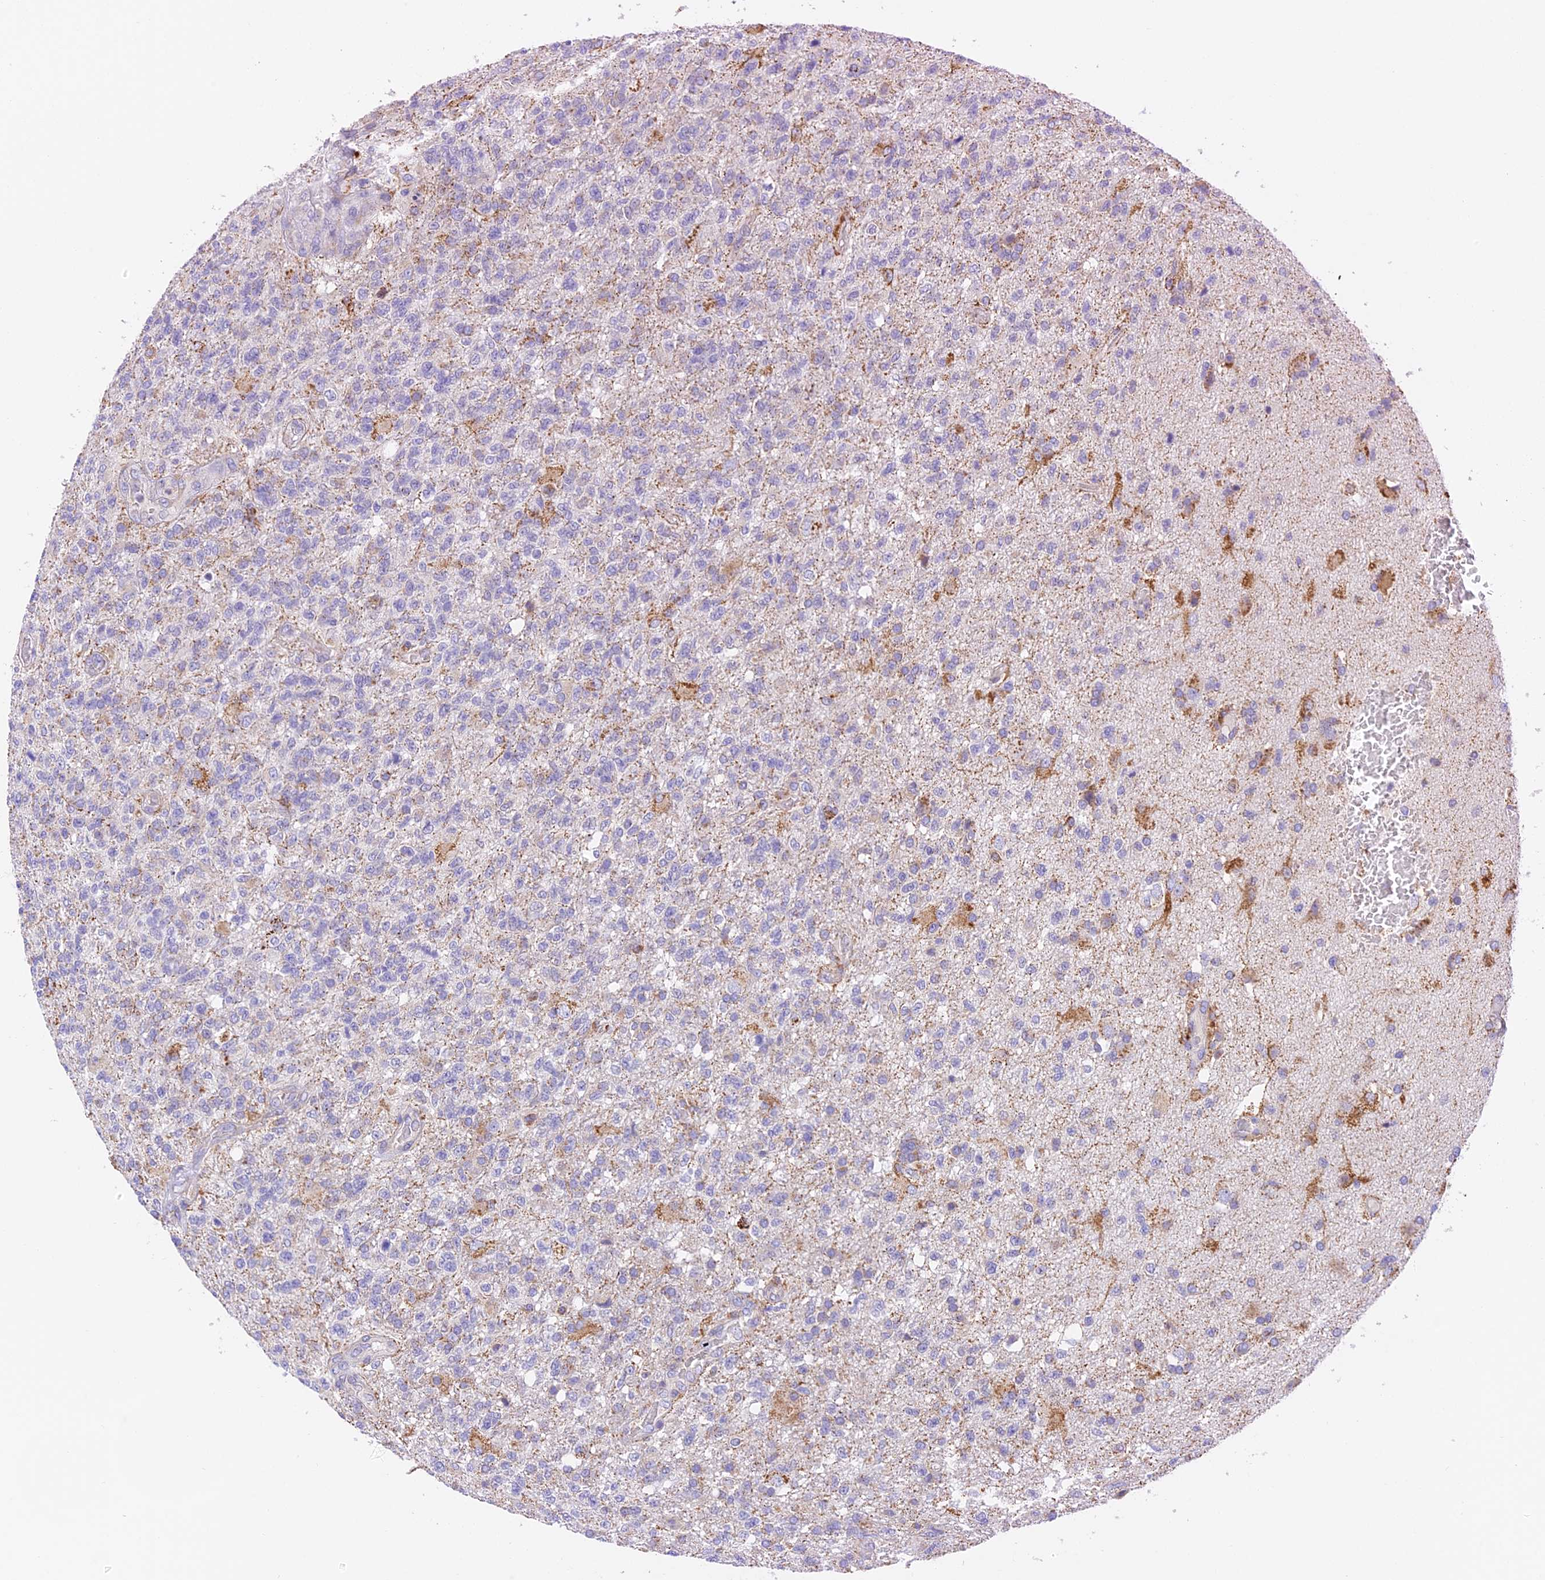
{"staining": {"intensity": "negative", "quantity": "none", "location": "none"}, "tissue": "glioma", "cell_type": "Tumor cells", "image_type": "cancer", "snomed": [{"axis": "morphology", "description": "Glioma, malignant, High grade"}, {"axis": "topography", "description": "Brain"}], "caption": "The histopathology image demonstrates no significant staining in tumor cells of glioma.", "gene": "VKORC1", "patient": {"sex": "male", "age": 56}}